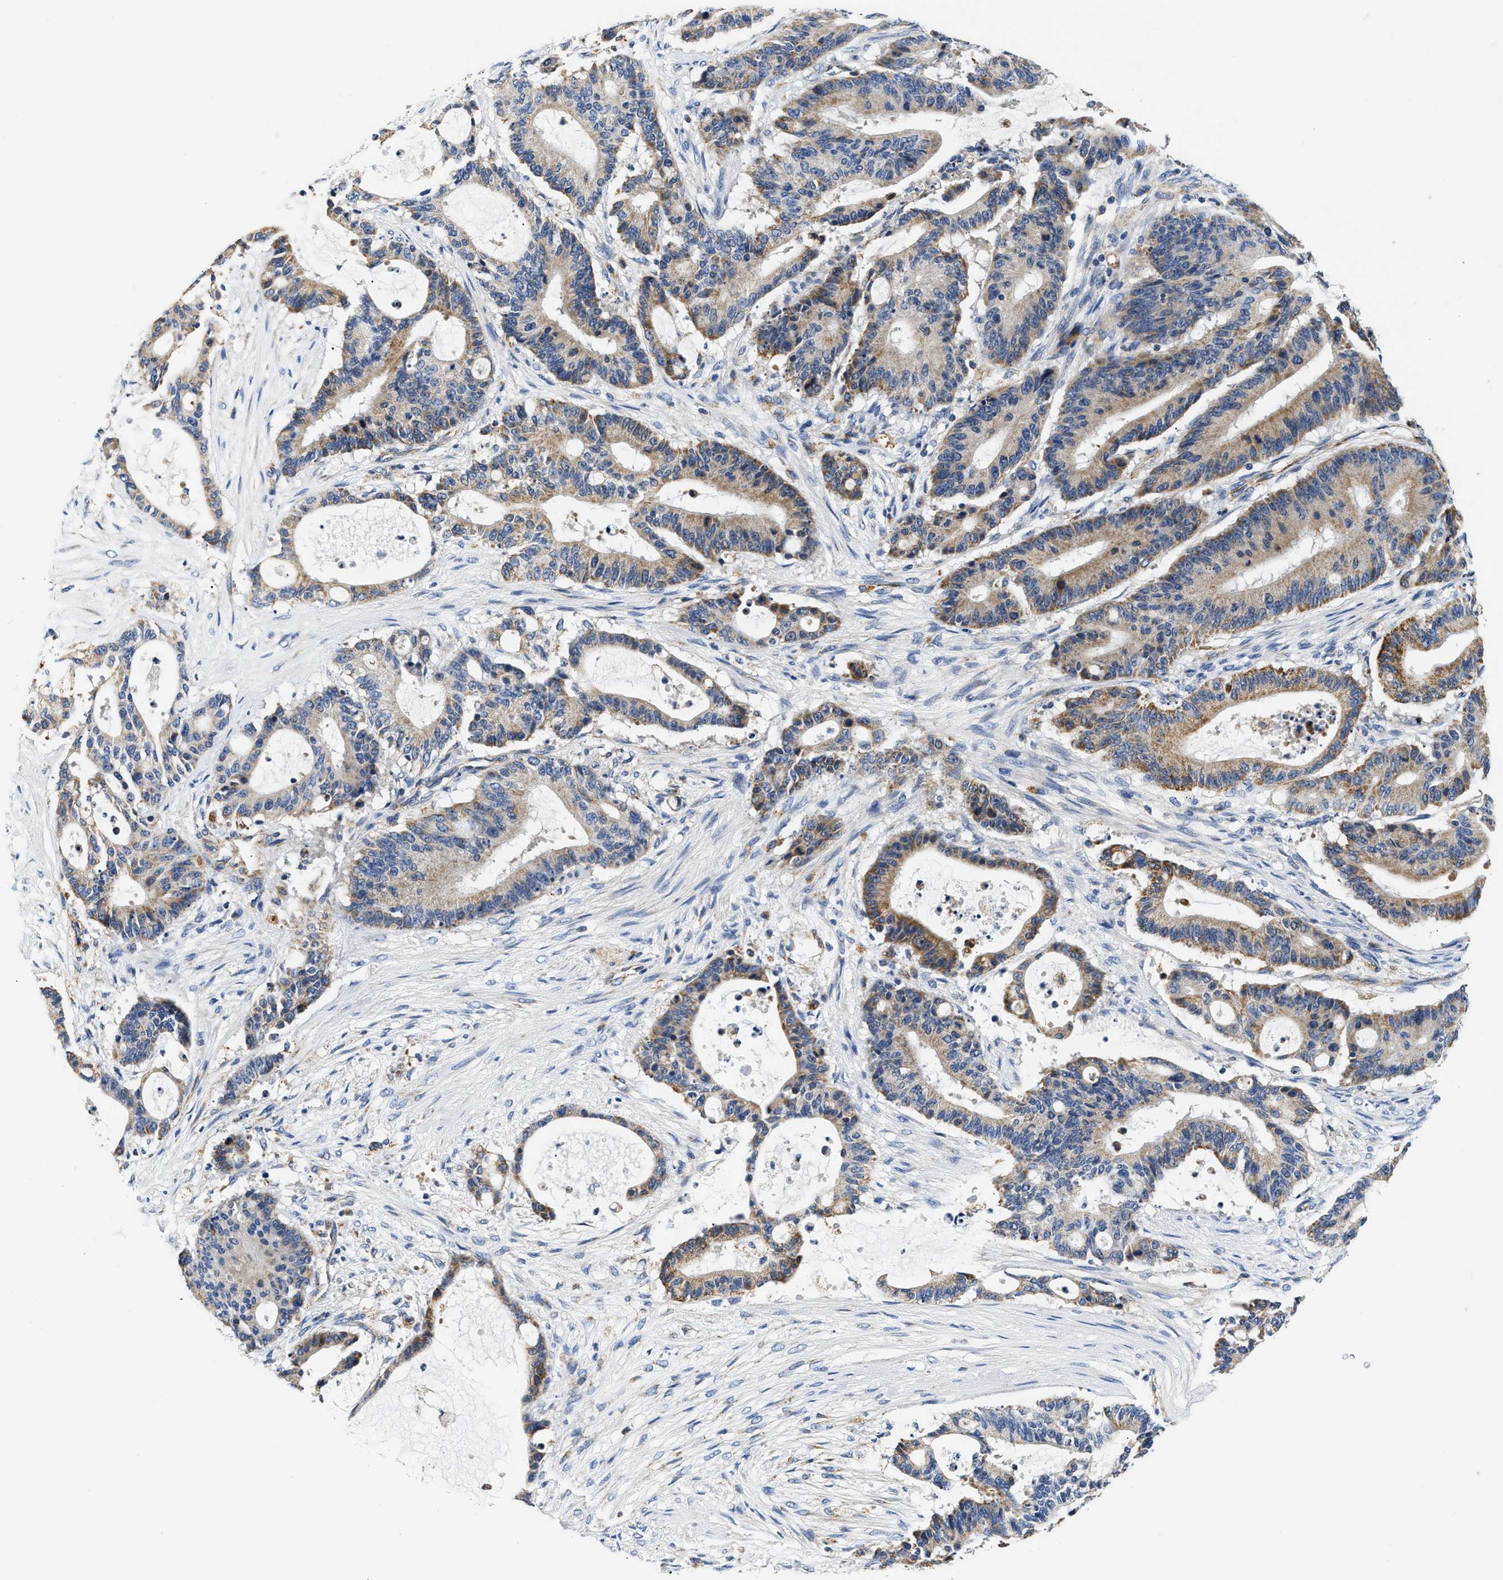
{"staining": {"intensity": "moderate", "quantity": "25%-75%", "location": "cytoplasmic/membranous"}, "tissue": "liver cancer", "cell_type": "Tumor cells", "image_type": "cancer", "snomed": [{"axis": "morphology", "description": "Cholangiocarcinoma"}, {"axis": "topography", "description": "Liver"}], "caption": "This photomicrograph exhibits liver cancer (cholangiocarcinoma) stained with immunohistochemistry (IHC) to label a protein in brown. The cytoplasmic/membranous of tumor cells show moderate positivity for the protein. Nuclei are counter-stained blue.", "gene": "ACADVL", "patient": {"sex": "female", "age": 73}}